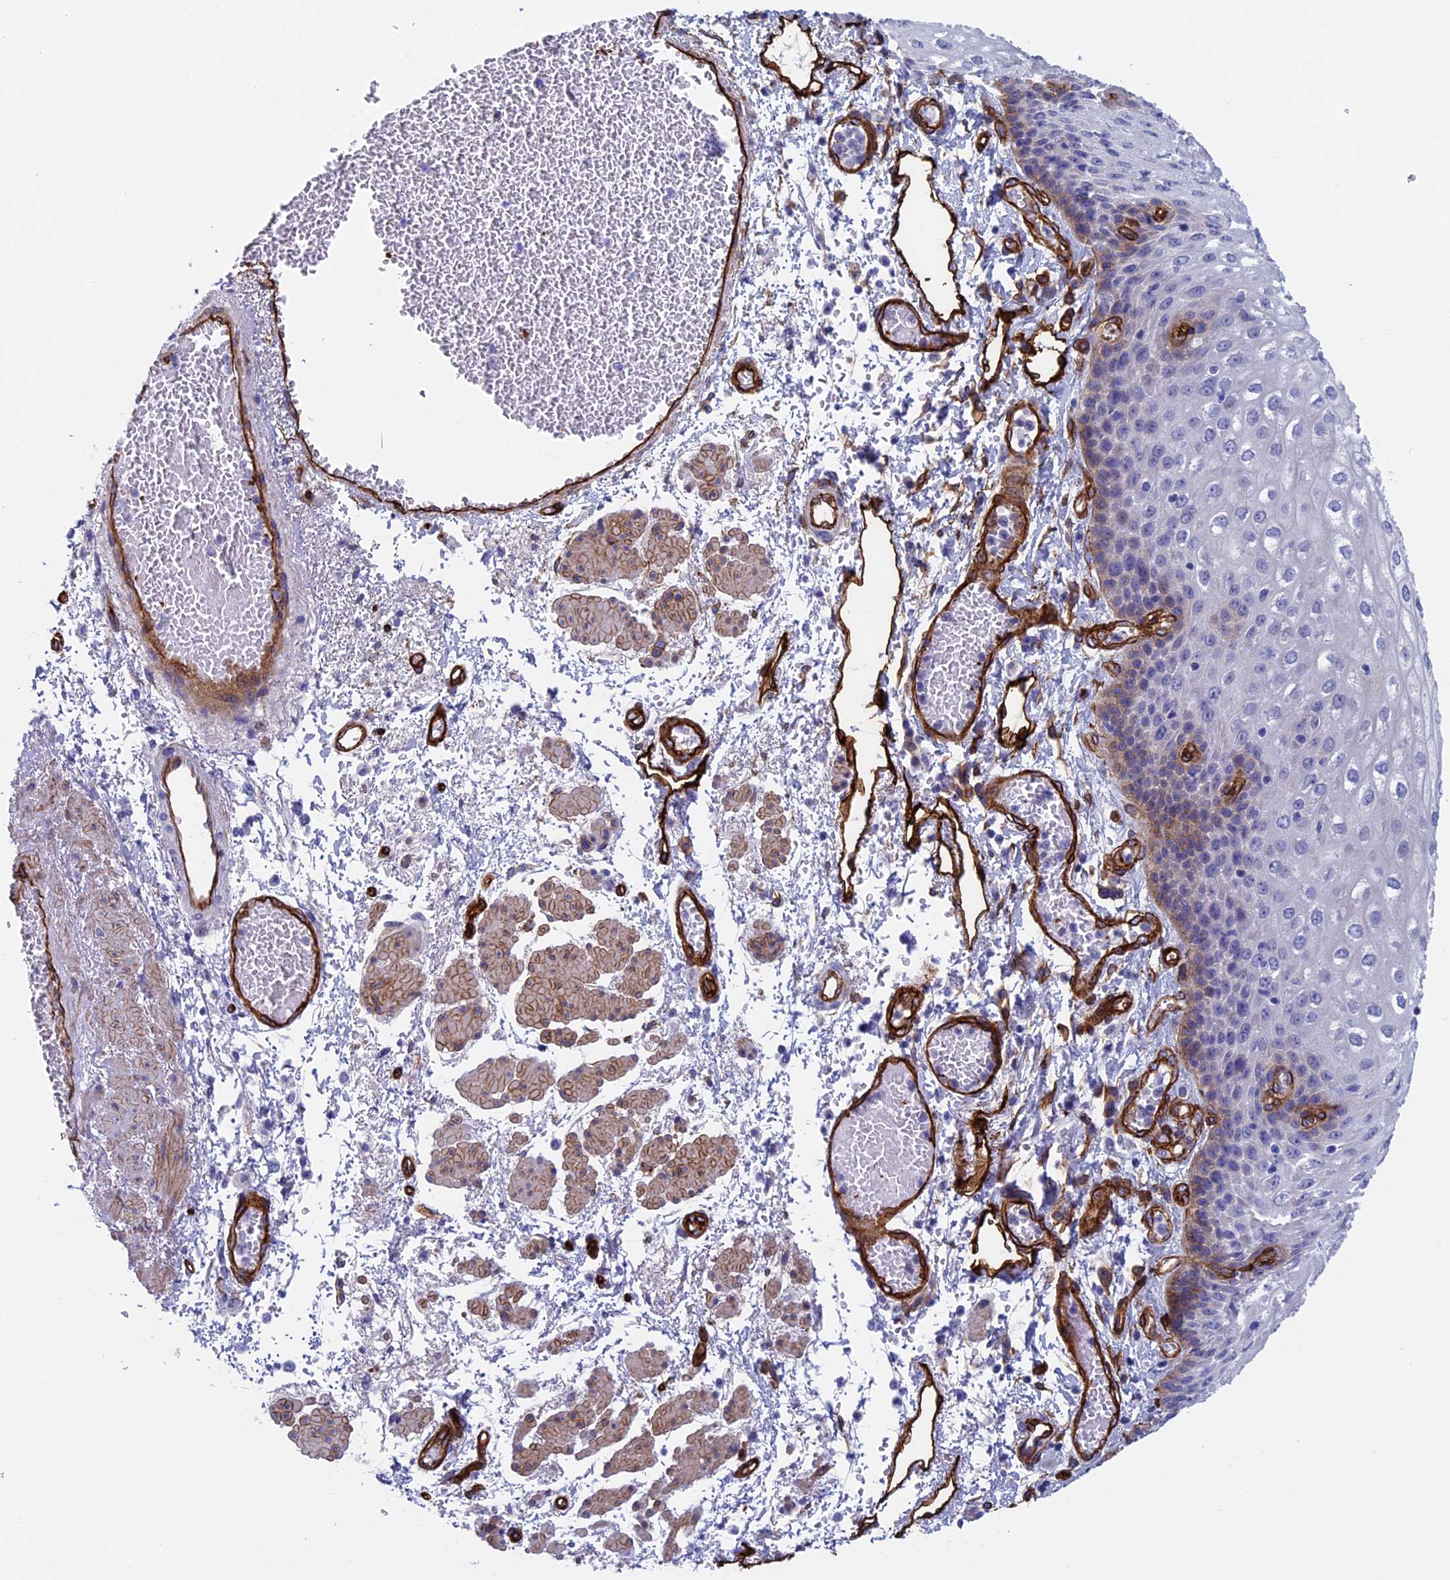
{"staining": {"intensity": "weak", "quantity": "<25%", "location": "cytoplasmic/membranous"}, "tissue": "esophagus", "cell_type": "Squamous epithelial cells", "image_type": "normal", "snomed": [{"axis": "morphology", "description": "Normal tissue, NOS"}, {"axis": "topography", "description": "Esophagus"}], "caption": "This is an immunohistochemistry (IHC) histopathology image of benign human esophagus. There is no staining in squamous epithelial cells.", "gene": "INSYN1", "patient": {"sex": "male", "age": 81}}